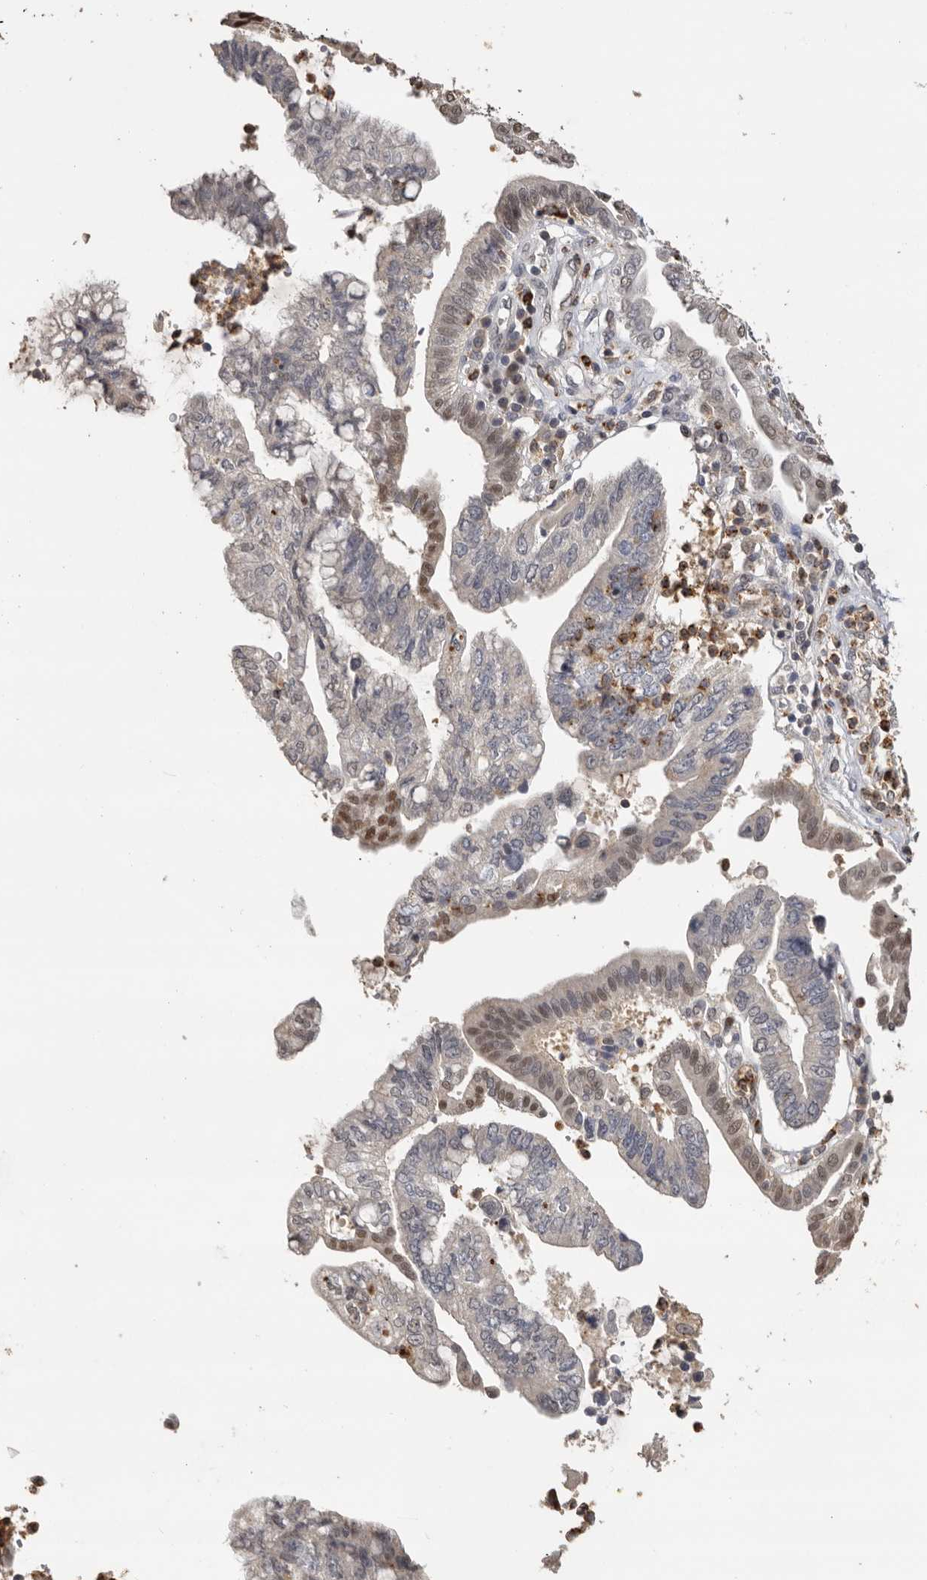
{"staining": {"intensity": "moderate", "quantity": "25%-75%", "location": "nuclear"}, "tissue": "pancreatic cancer", "cell_type": "Tumor cells", "image_type": "cancer", "snomed": [{"axis": "morphology", "description": "Adenocarcinoma, NOS"}, {"axis": "topography", "description": "Pancreas"}], "caption": "Protein analysis of pancreatic cancer tissue displays moderate nuclear expression in about 25%-75% of tumor cells.", "gene": "KIF2B", "patient": {"sex": "female", "age": 73}}